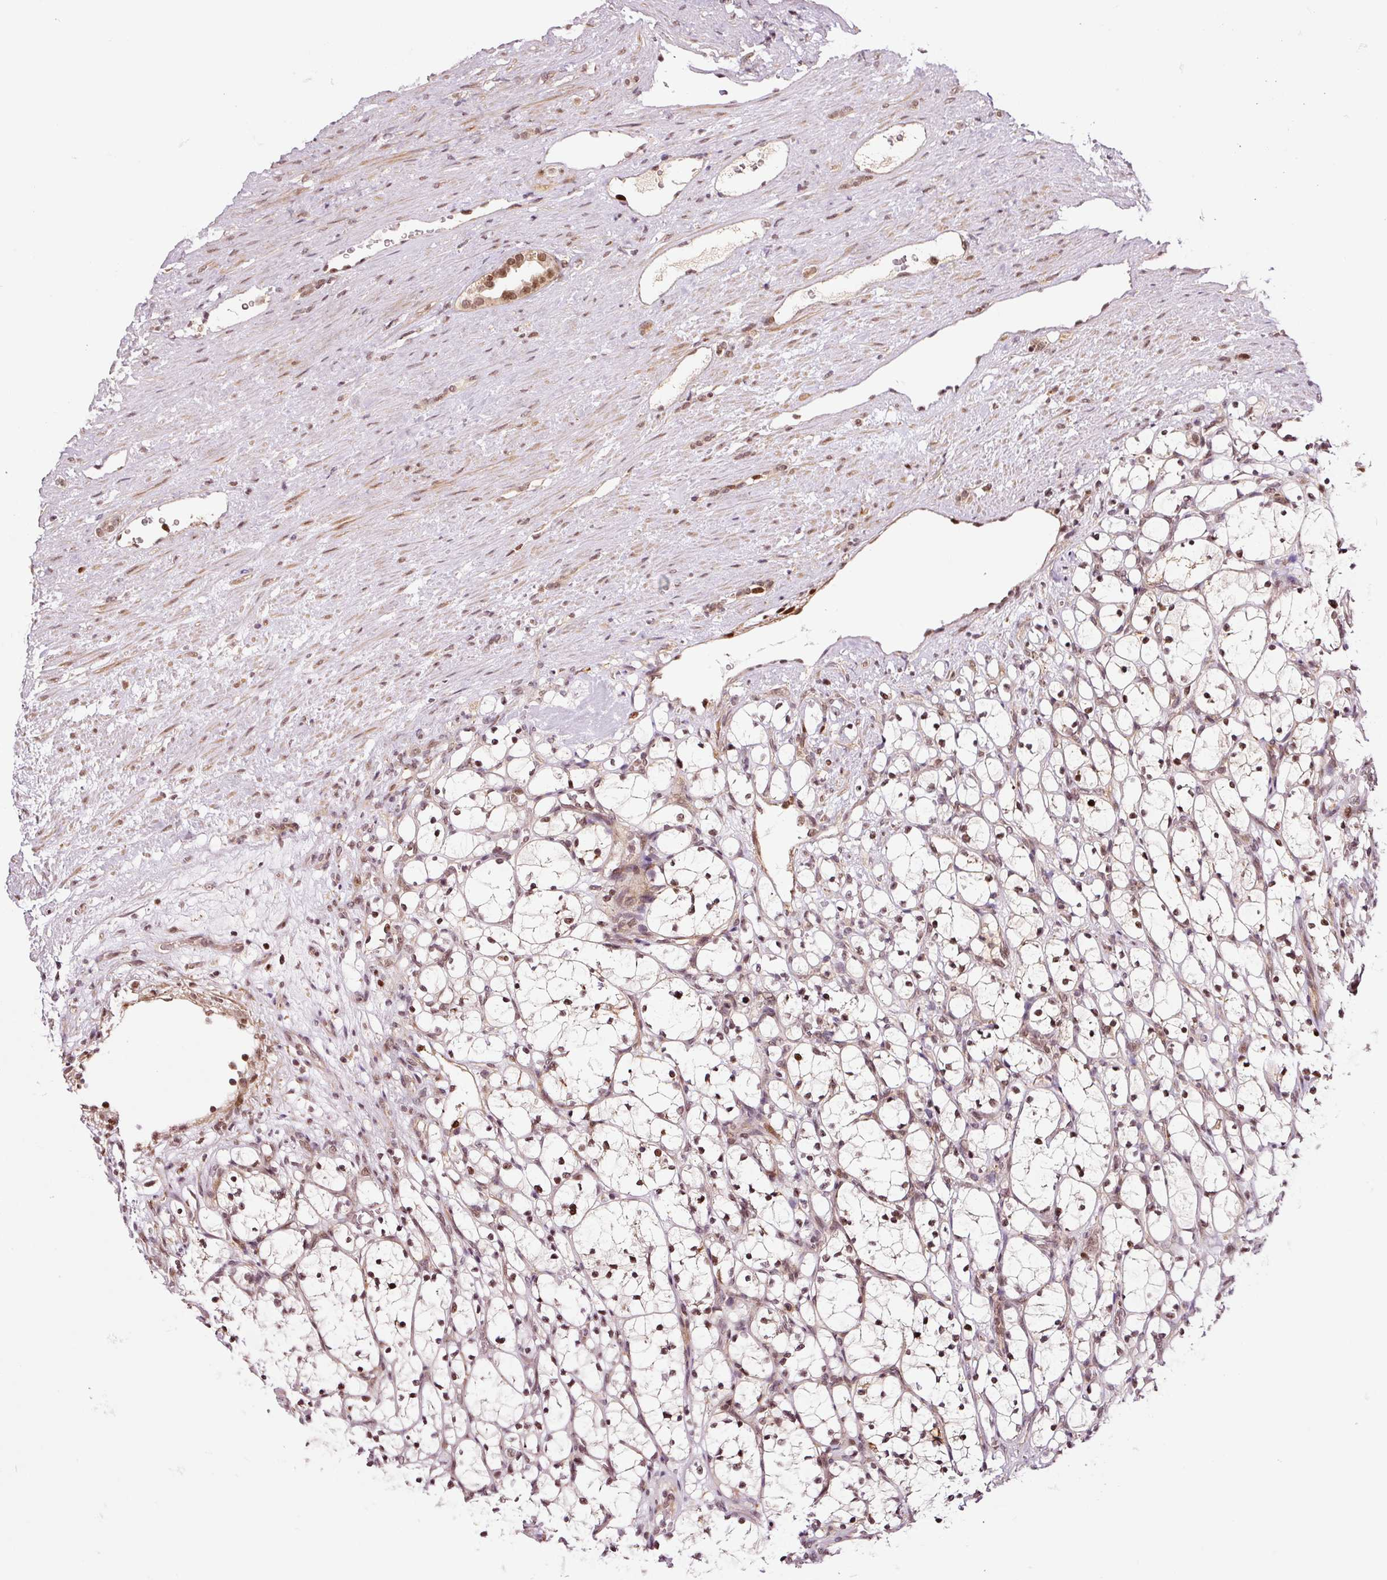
{"staining": {"intensity": "moderate", "quantity": ">75%", "location": "nuclear"}, "tissue": "renal cancer", "cell_type": "Tumor cells", "image_type": "cancer", "snomed": [{"axis": "morphology", "description": "Adenocarcinoma, NOS"}, {"axis": "topography", "description": "Kidney"}], "caption": "The micrograph shows staining of renal cancer (adenocarcinoma), revealing moderate nuclear protein positivity (brown color) within tumor cells.", "gene": "RFC4", "patient": {"sex": "female", "age": 69}}